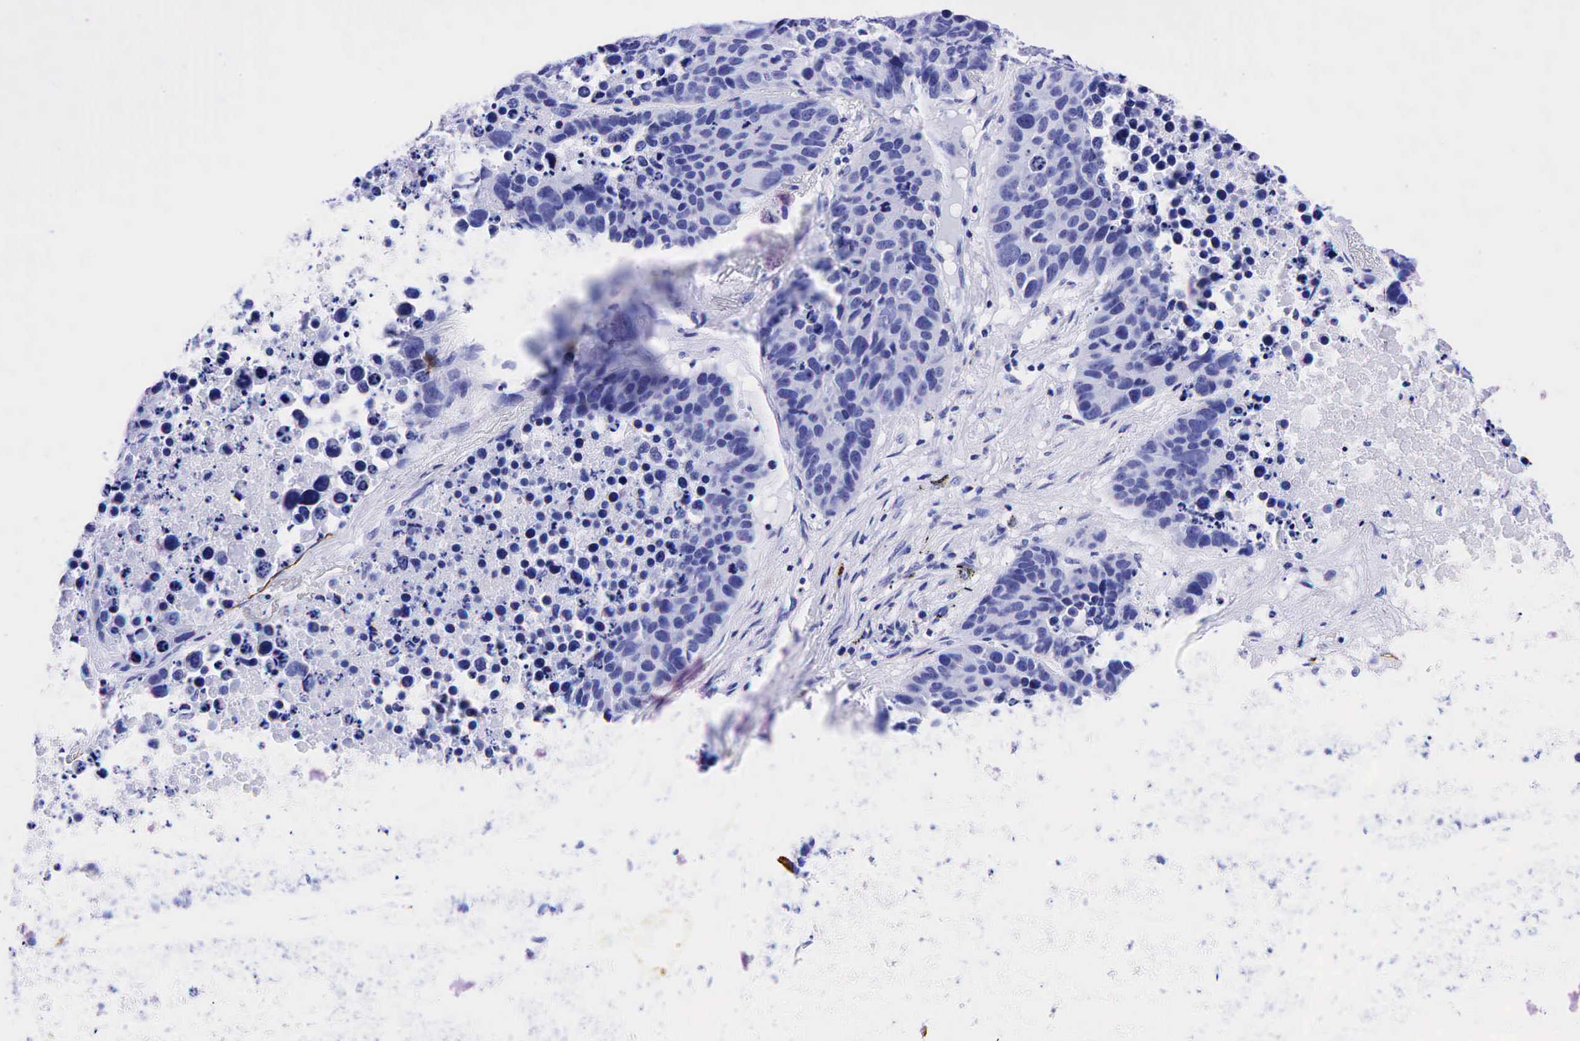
{"staining": {"intensity": "negative", "quantity": "none", "location": "none"}, "tissue": "lung cancer", "cell_type": "Tumor cells", "image_type": "cancer", "snomed": [{"axis": "morphology", "description": "Carcinoid, malignant, NOS"}, {"axis": "topography", "description": "Lung"}], "caption": "Immunohistochemistry (IHC) micrograph of neoplastic tissue: human carcinoid (malignant) (lung) stained with DAB (3,3'-diaminobenzidine) exhibits no significant protein expression in tumor cells.", "gene": "KRT19", "patient": {"sex": "male", "age": 60}}